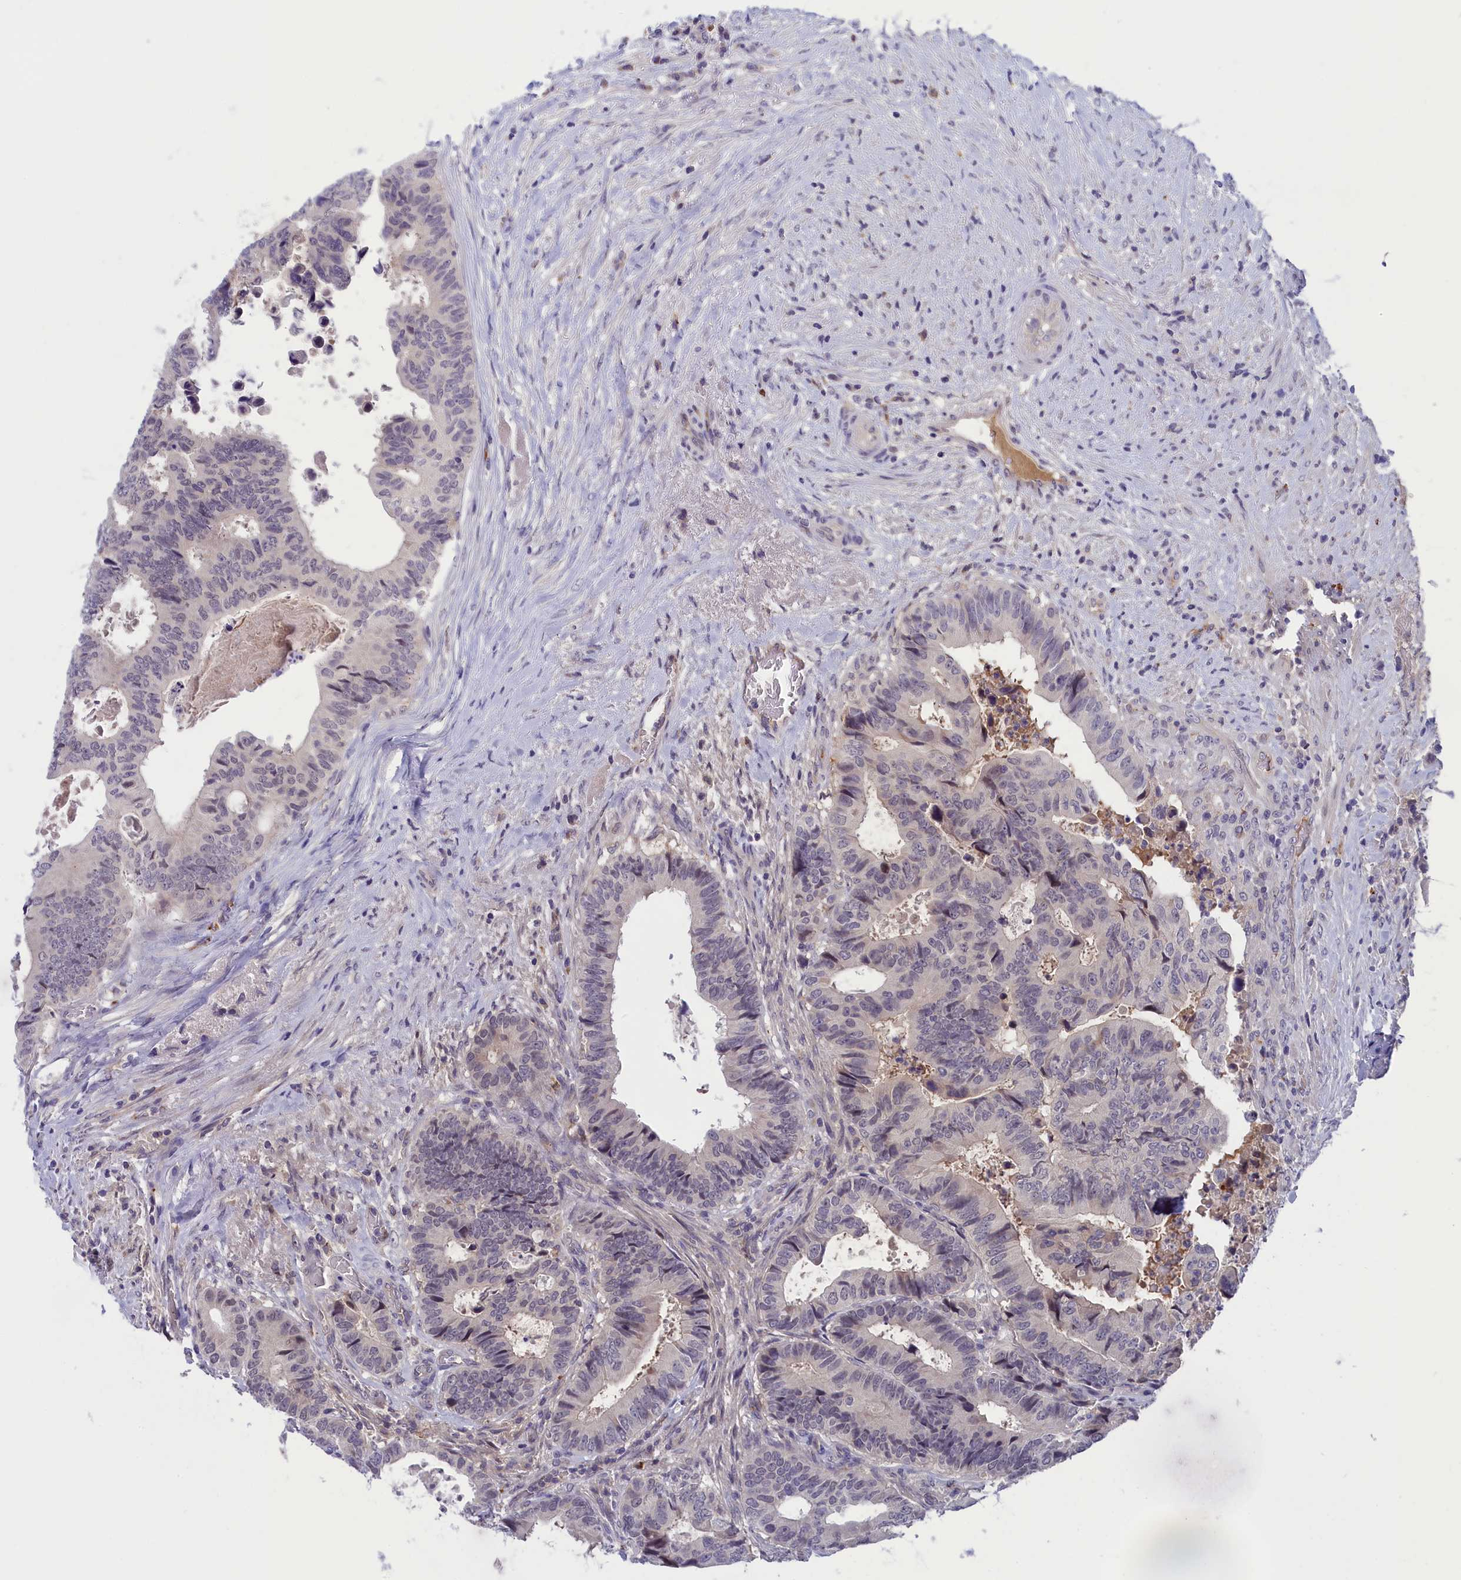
{"staining": {"intensity": "negative", "quantity": "none", "location": "none"}, "tissue": "colorectal cancer", "cell_type": "Tumor cells", "image_type": "cancer", "snomed": [{"axis": "morphology", "description": "Adenocarcinoma, NOS"}, {"axis": "topography", "description": "Colon"}], "caption": "Tumor cells show no significant staining in colorectal cancer.", "gene": "STYX", "patient": {"sex": "male", "age": 85}}